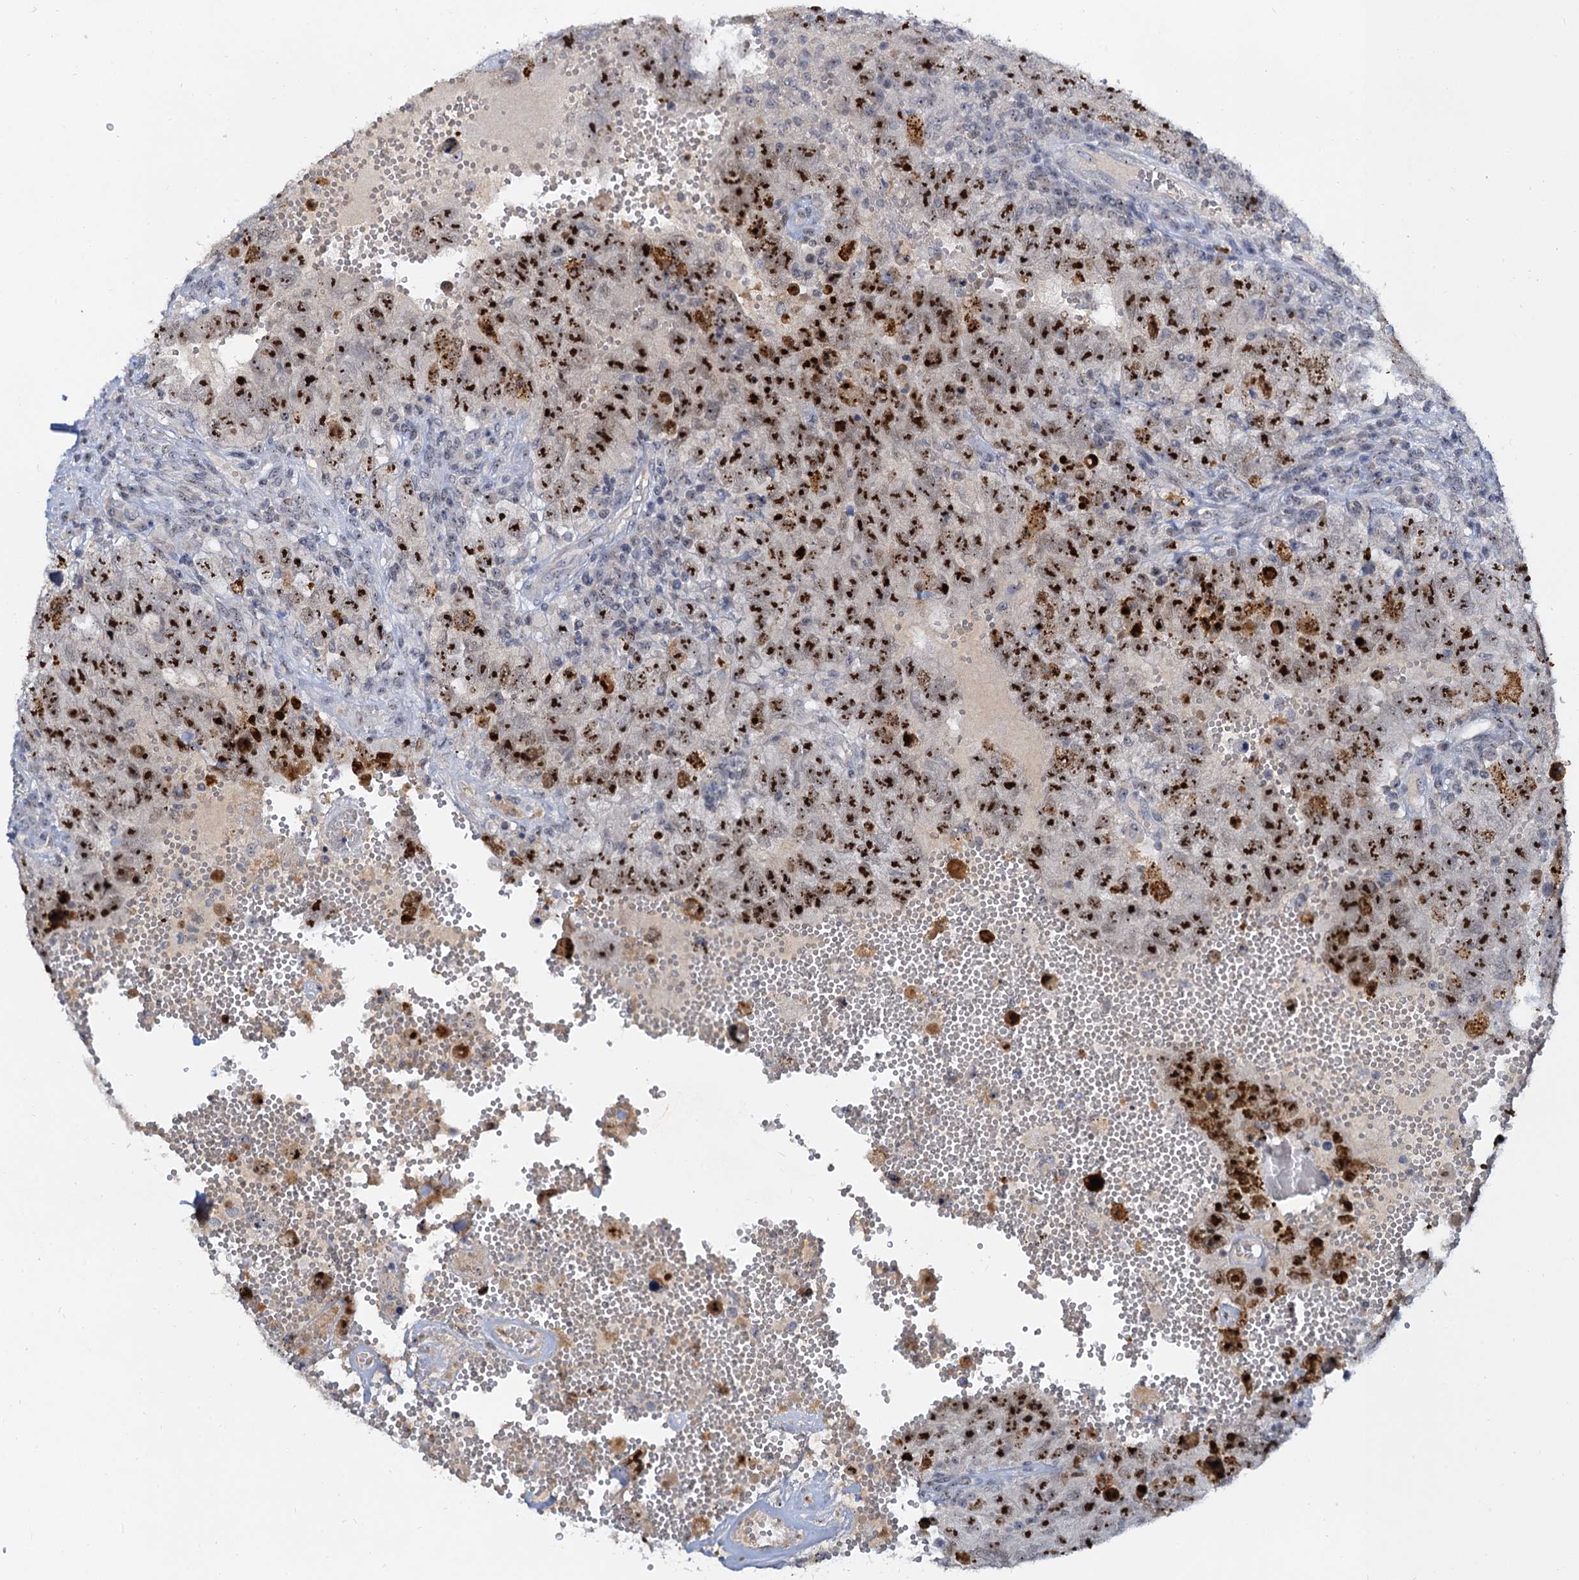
{"staining": {"intensity": "strong", "quantity": ">75%", "location": "nuclear"}, "tissue": "testis cancer", "cell_type": "Tumor cells", "image_type": "cancer", "snomed": [{"axis": "morphology", "description": "Carcinoma, Embryonal, NOS"}, {"axis": "topography", "description": "Testis"}], "caption": "Immunohistochemical staining of embryonal carcinoma (testis) shows strong nuclear protein expression in about >75% of tumor cells. The staining was performed using DAB, with brown indicating positive protein expression. Nuclei are stained blue with hematoxylin.", "gene": "NOP2", "patient": {"sex": "male", "age": 26}}